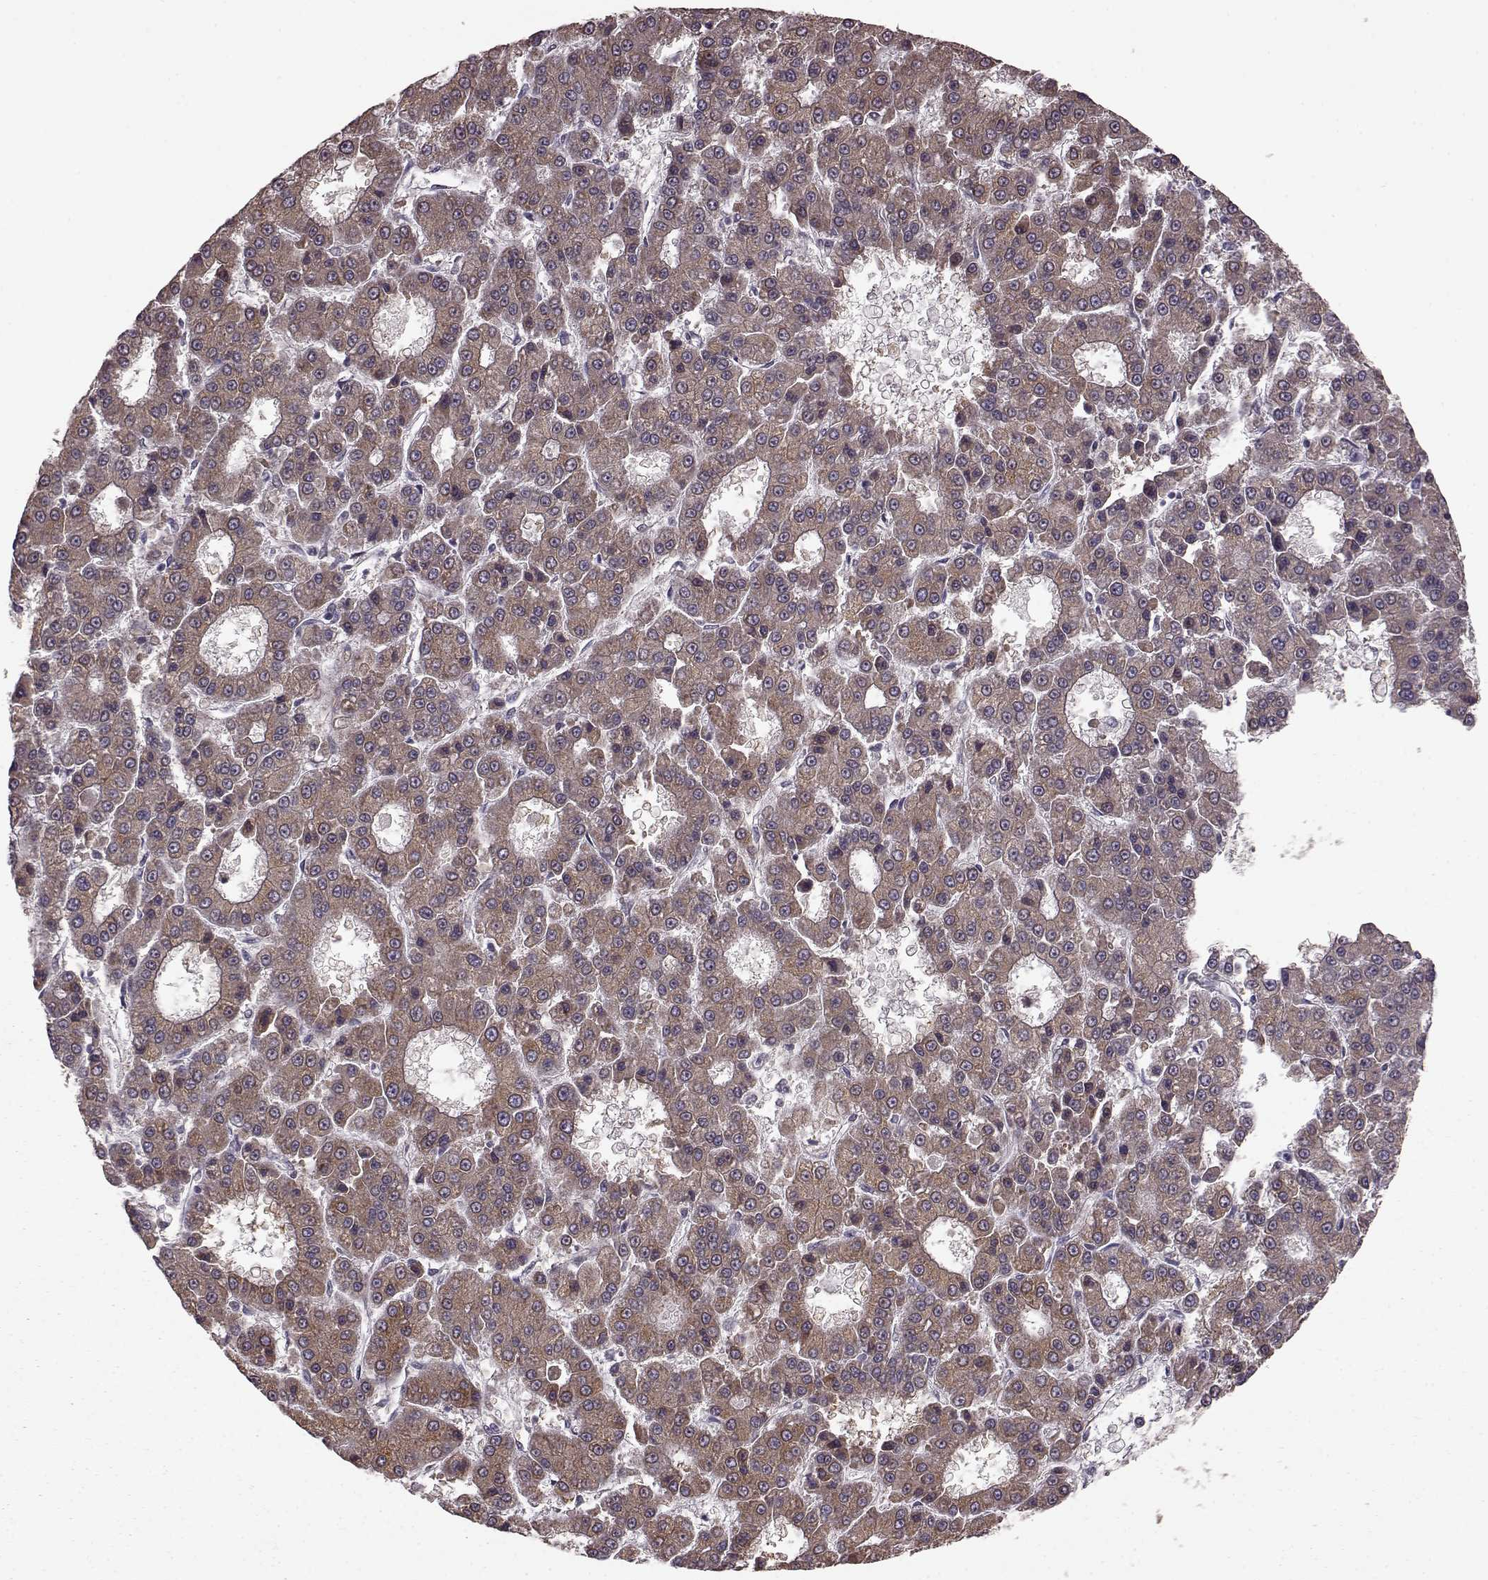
{"staining": {"intensity": "moderate", "quantity": ">75%", "location": "cytoplasmic/membranous"}, "tissue": "liver cancer", "cell_type": "Tumor cells", "image_type": "cancer", "snomed": [{"axis": "morphology", "description": "Carcinoma, Hepatocellular, NOS"}, {"axis": "topography", "description": "Liver"}], "caption": "Liver cancer tissue shows moderate cytoplasmic/membranous expression in approximately >75% of tumor cells, visualized by immunohistochemistry. The staining is performed using DAB (3,3'-diaminobenzidine) brown chromogen to label protein expression. The nuclei are counter-stained blue using hematoxylin.", "gene": "ELOVL5", "patient": {"sex": "male", "age": 70}}